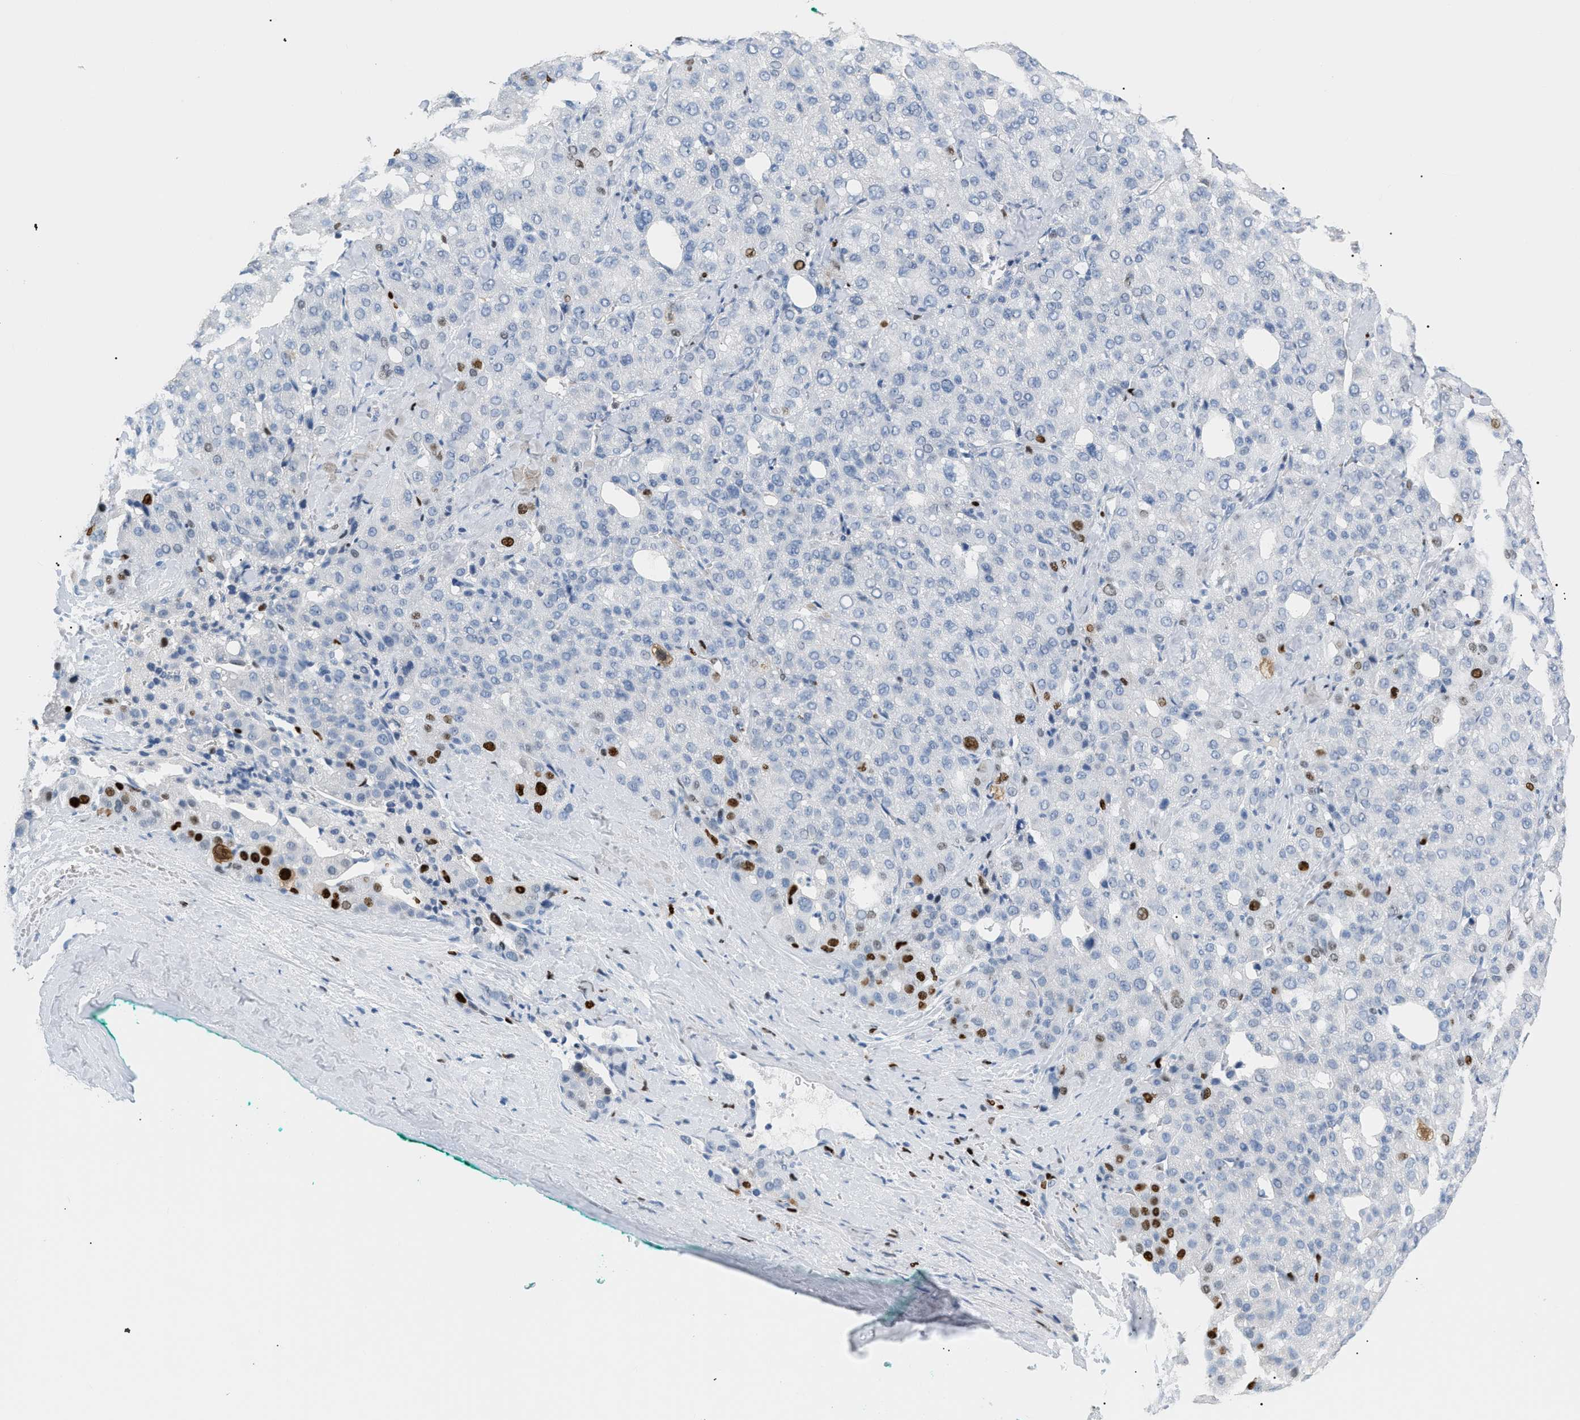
{"staining": {"intensity": "moderate", "quantity": "<25%", "location": "nuclear"}, "tissue": "liver cancer", "cell_type": "Tumor cells", "image_type": "cancer", "snomed": [{"axis": "morphology", "description": "Carcinoma, Hepatocellular, NOS"}, {"axis": "topography", "description": "Liver"}], "caption": "Moderate nuclear protein positivity is appreciated in about <25% of tumor cells in liver hepatocellular carcinoma.", "gene": "MCM7", "patient": {"sex": "male", "age": 65}}